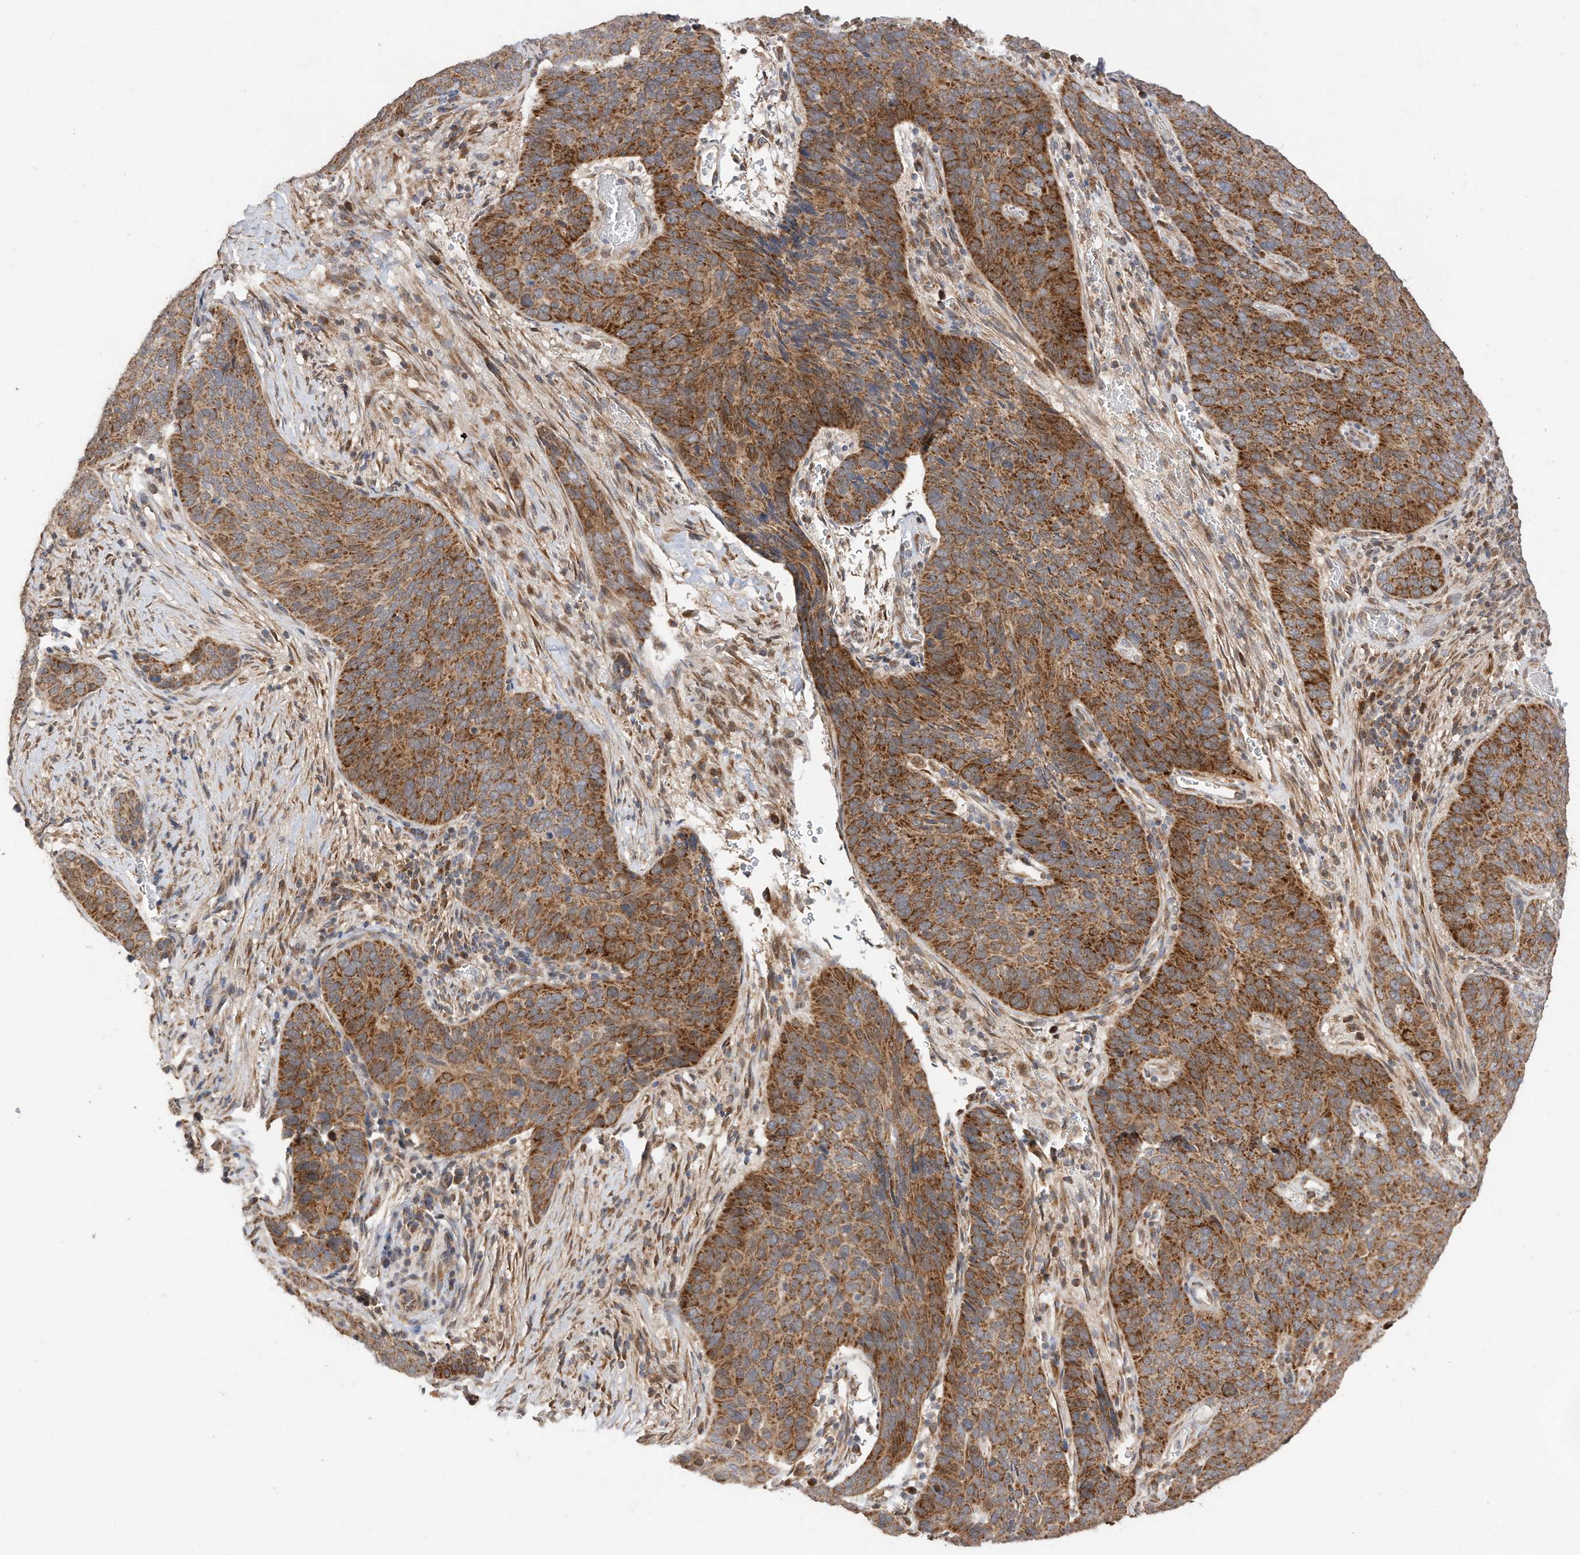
{"staining": {"intensity": "strong", "quantity": ">75%", "location": "cytoplasmic/membranous"}, "tissue": "cervical cancer", "cell_type": "Tumor cells", "image_type": "cancer", "snomed": [{"axis": "morphology", "description": "Squamous cell carcinoma, NOS"}, {"axis": "topography", "description": "Cervix"}], "caption": "An image of human cervical squamous cell carcinoma stained for a protein shows strong cytoplasmic/membranous brown staining in tumor cells.", "gene": "CAGE1", "patient": {"sex": "female", "age": 60}}